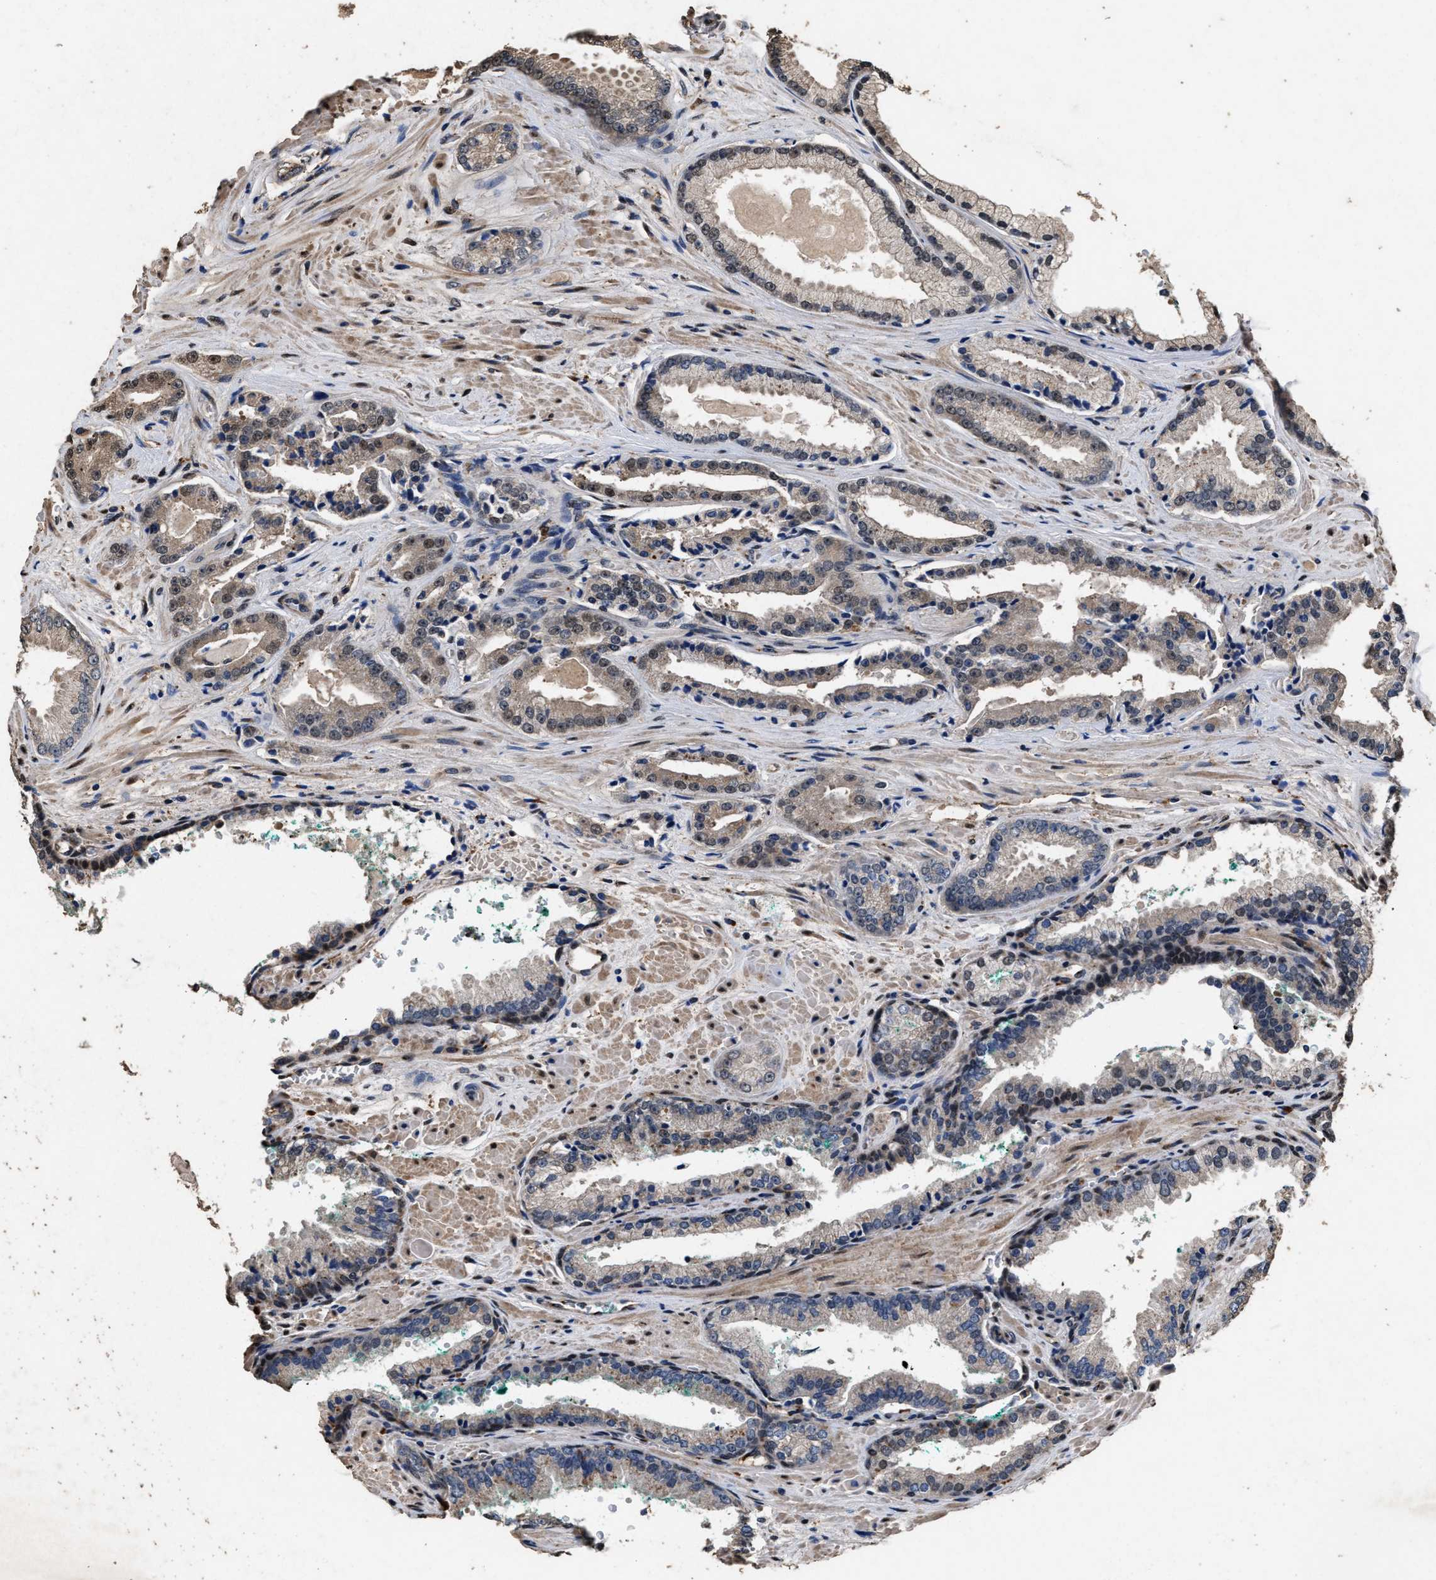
{"staining": {"intensity": "weak", "quantity": ">75%", "location": "cytoplasmic/membranous,nuclear"}, "tissue": "prostate cancer", "cell_type": "Tumor cells", "image_type": "cancer", "snomed": [{"axis": "morphology", "description": "Adenocarcinoma, High grade"}, {"axis": "topography", "description": "Prostate"}], "caption": "Immunohistochemistry (IHC) micrograph of human prostate cancer (high-grade adenocarcinoma) stained for a protein (brown), which shows low levels of weak cytoplasmic/membranous and nuclear staining in about >75% of tumor cells.", "gene": "TPST2", "patient": {"sex": "male", "age": 71}}